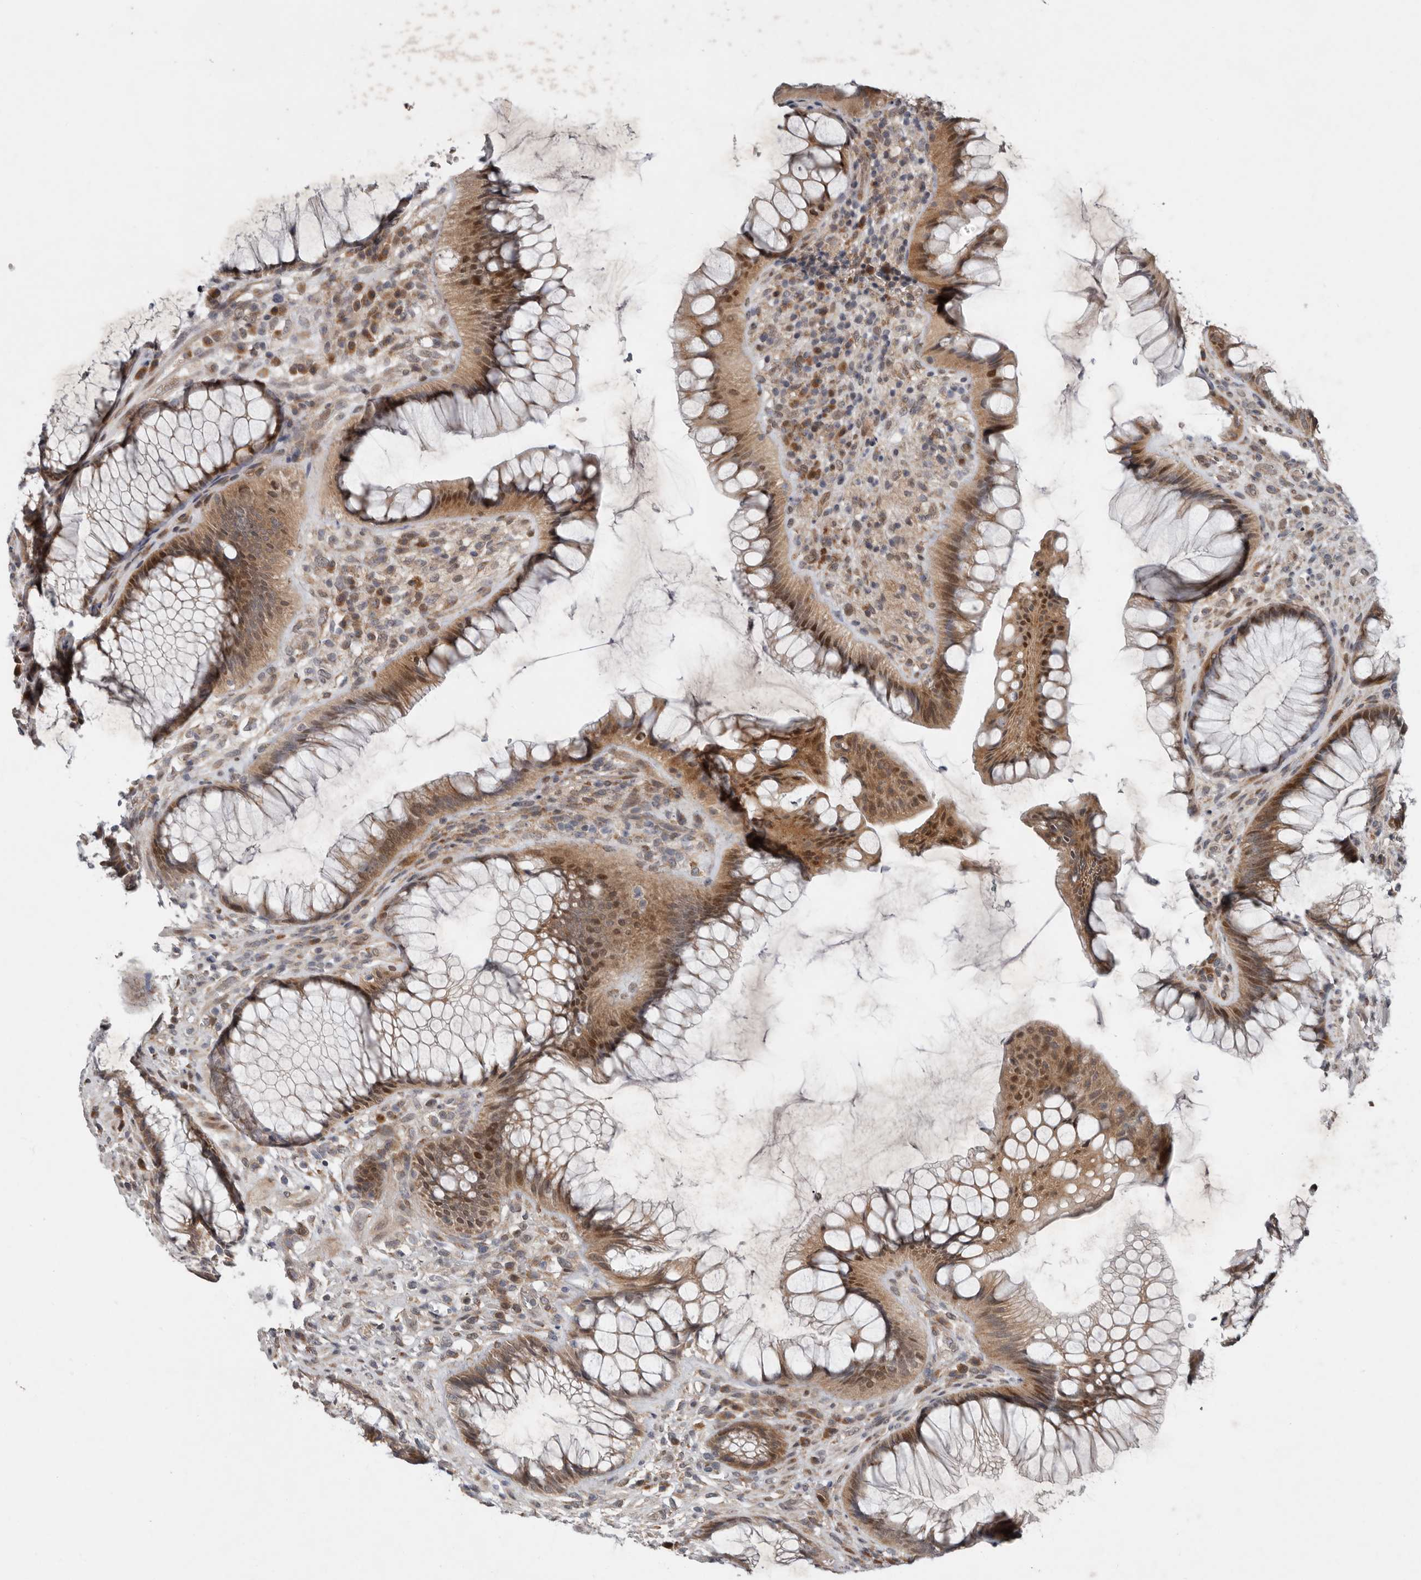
{"staining": {"intensity": "moderate", "quantity": ">75%", "location": "cytoplasmic/membranous,nuclear"}, "tissue": "rectum", "cell_type": "Glandular cells", "image_type": "normal", "snomed": [{"axis": "morphology", "description": "Normal tissue, NOS"}, {"axis": "topography", "description": "Rectum"}], "caption": "About >75% of glandular cells in normal human rectum reveal moderate cytoplasmic/membranous,nuclear protein positivity as visualized by brown immunohistochemical staining.", "gene": "CHML", "patient": {"sex": "male", "age": 51}}